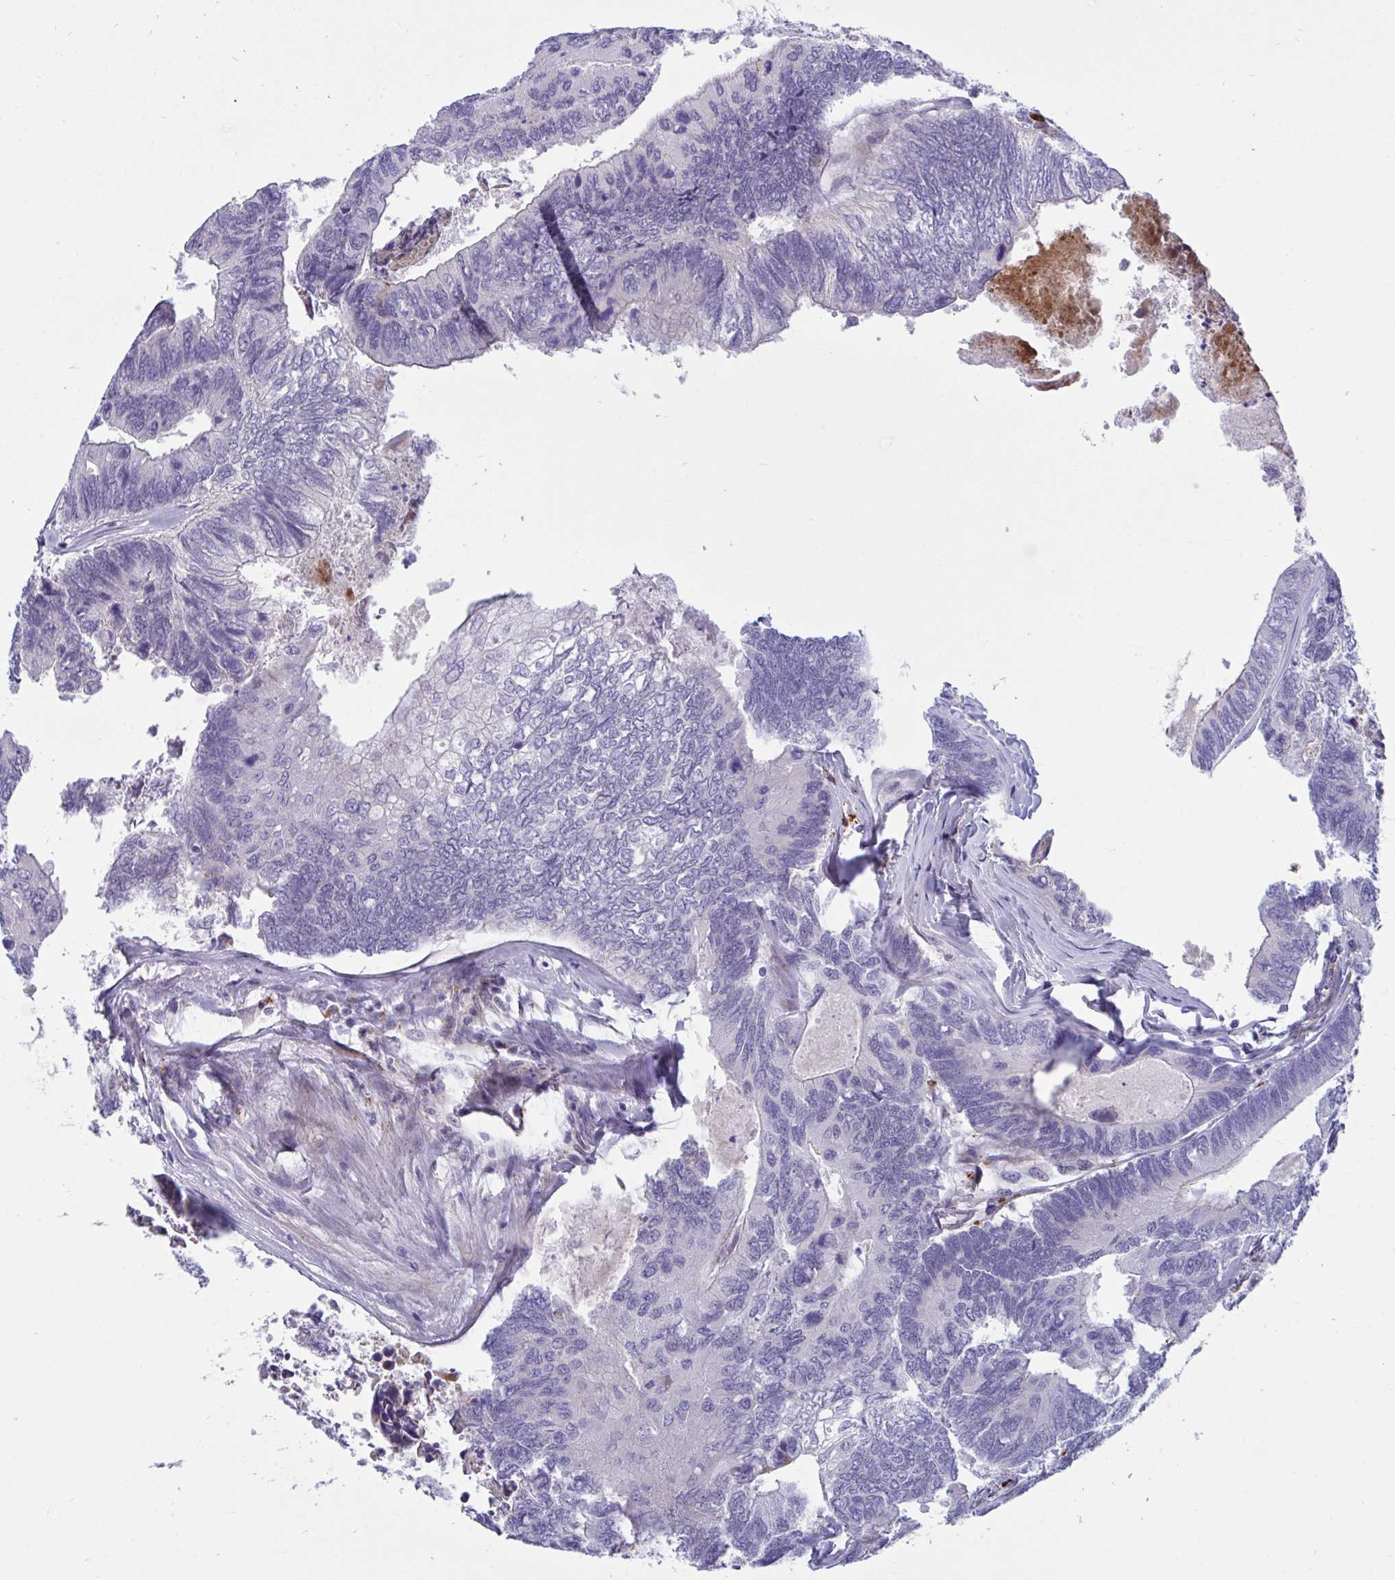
{"staining": {"intensity": "negative", "quantity": "none", "location": "none"}, "tissue": "colorectal cancer", "cell_type": "Tumor cells", "image_type": "cancer", "snomed": [{"axis": "morphology", "description": "Adenocarcinoma, NOS"}, {"axis": "topography", "description": "Colon"}], "caption": "Colorectal adenocarcinoma stained for a protein using IHC exhibits no positivity tumor cells.", "gene": "FAM219B", "patient": {"sex": "female", "age": 67}}